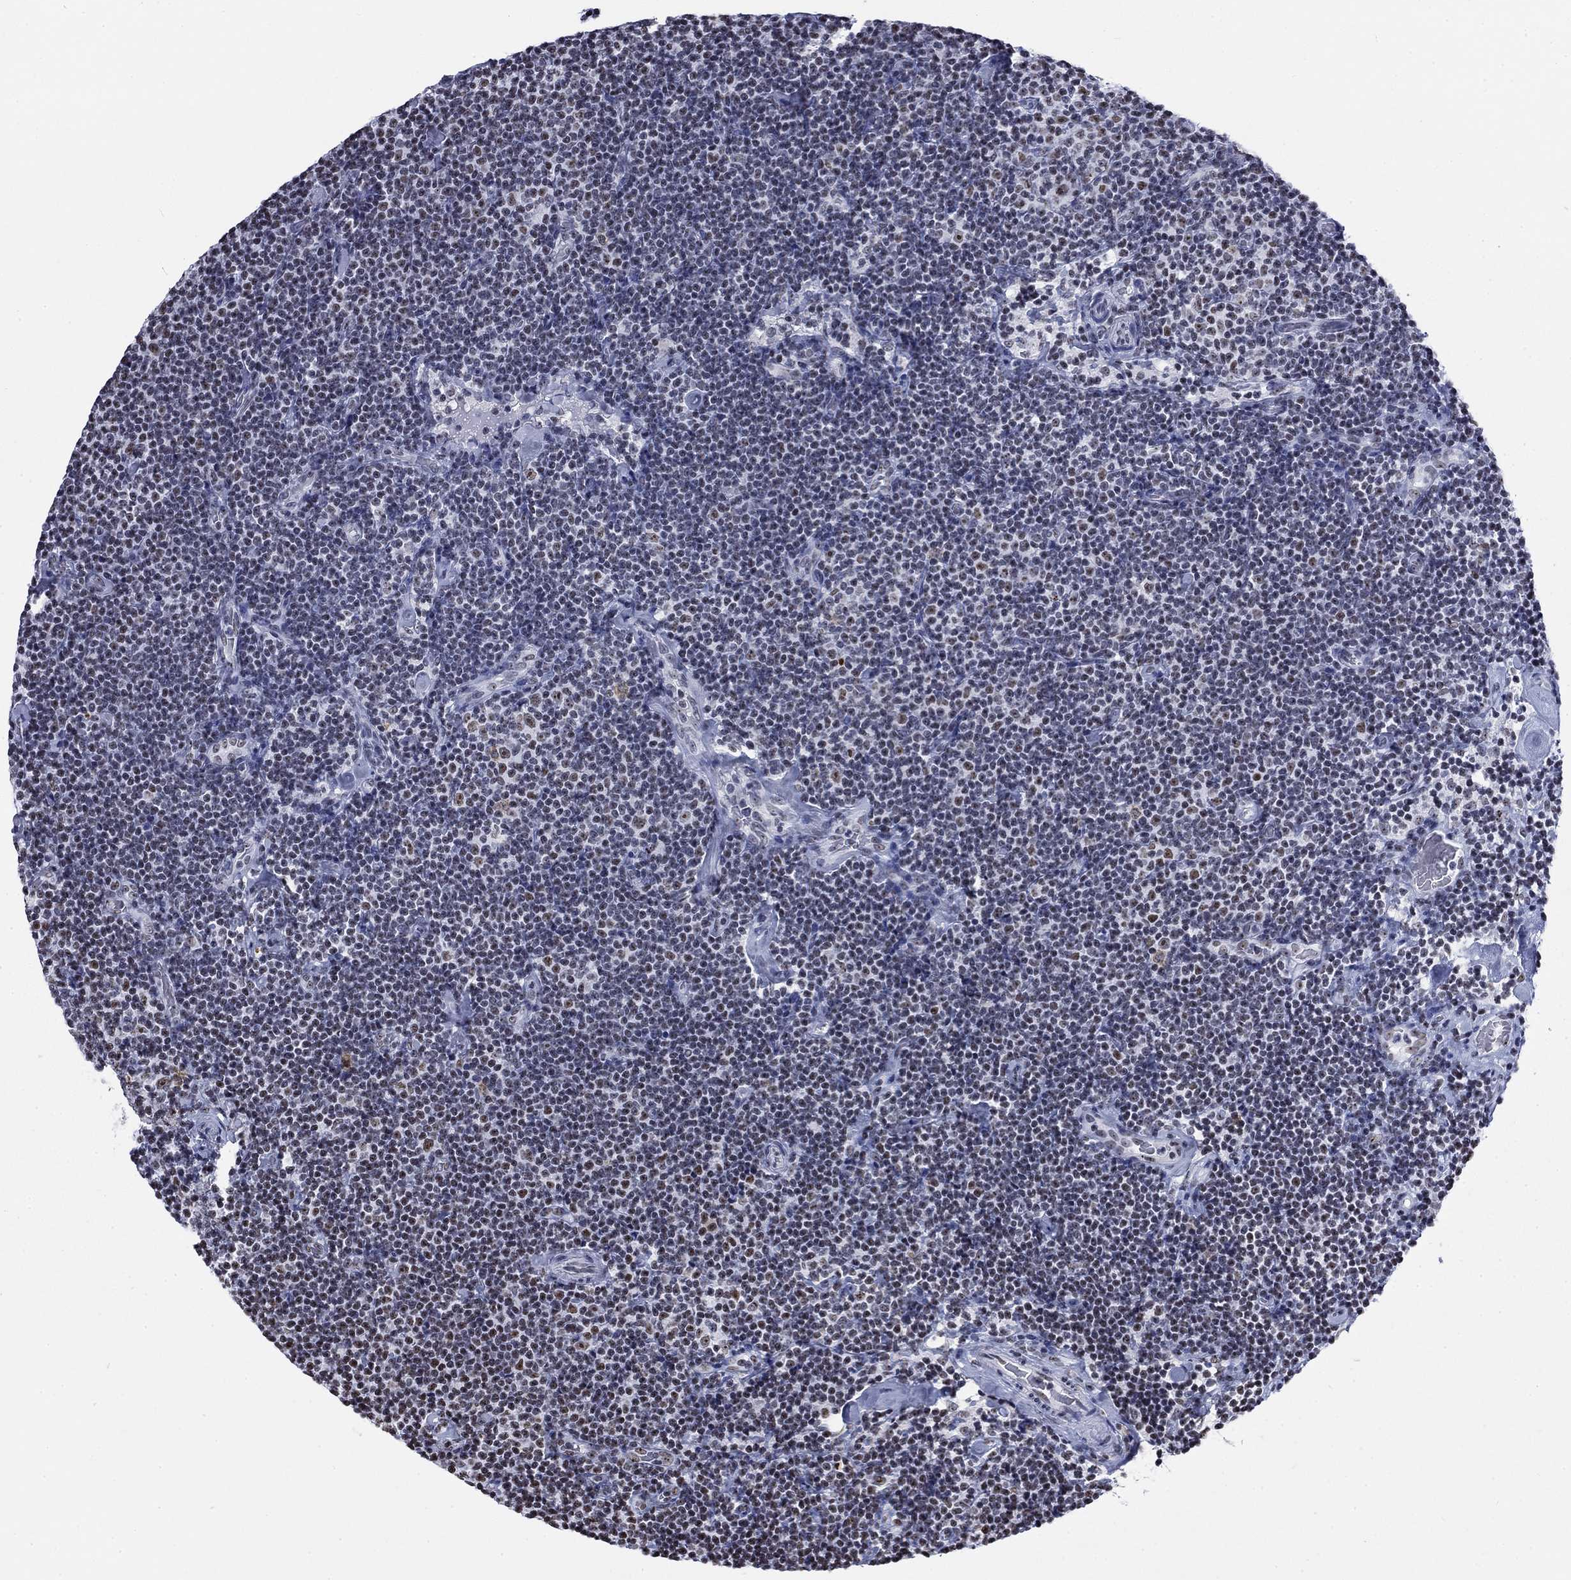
{"staining": {"intensity": "negative", "quantity": "none", "location": "none"}, "tissue": "lymphoma", "cell_type": "Tumor cells", "image_type": "cancer", "snomed": [{"axis": "morphology", "description": "Malignant lymphoma, non-Hodgkin's type, Low grade"}, {"axis": "topography", "description": "Lymph node"}], "caption": "DAB (3,3'-diaminobenzidine) immunohistochemical staining of lymphoma shows no significant expression in tumor cells.", "gene": "CSRNP3", "patient": {"sex": "male", "age": 81}}